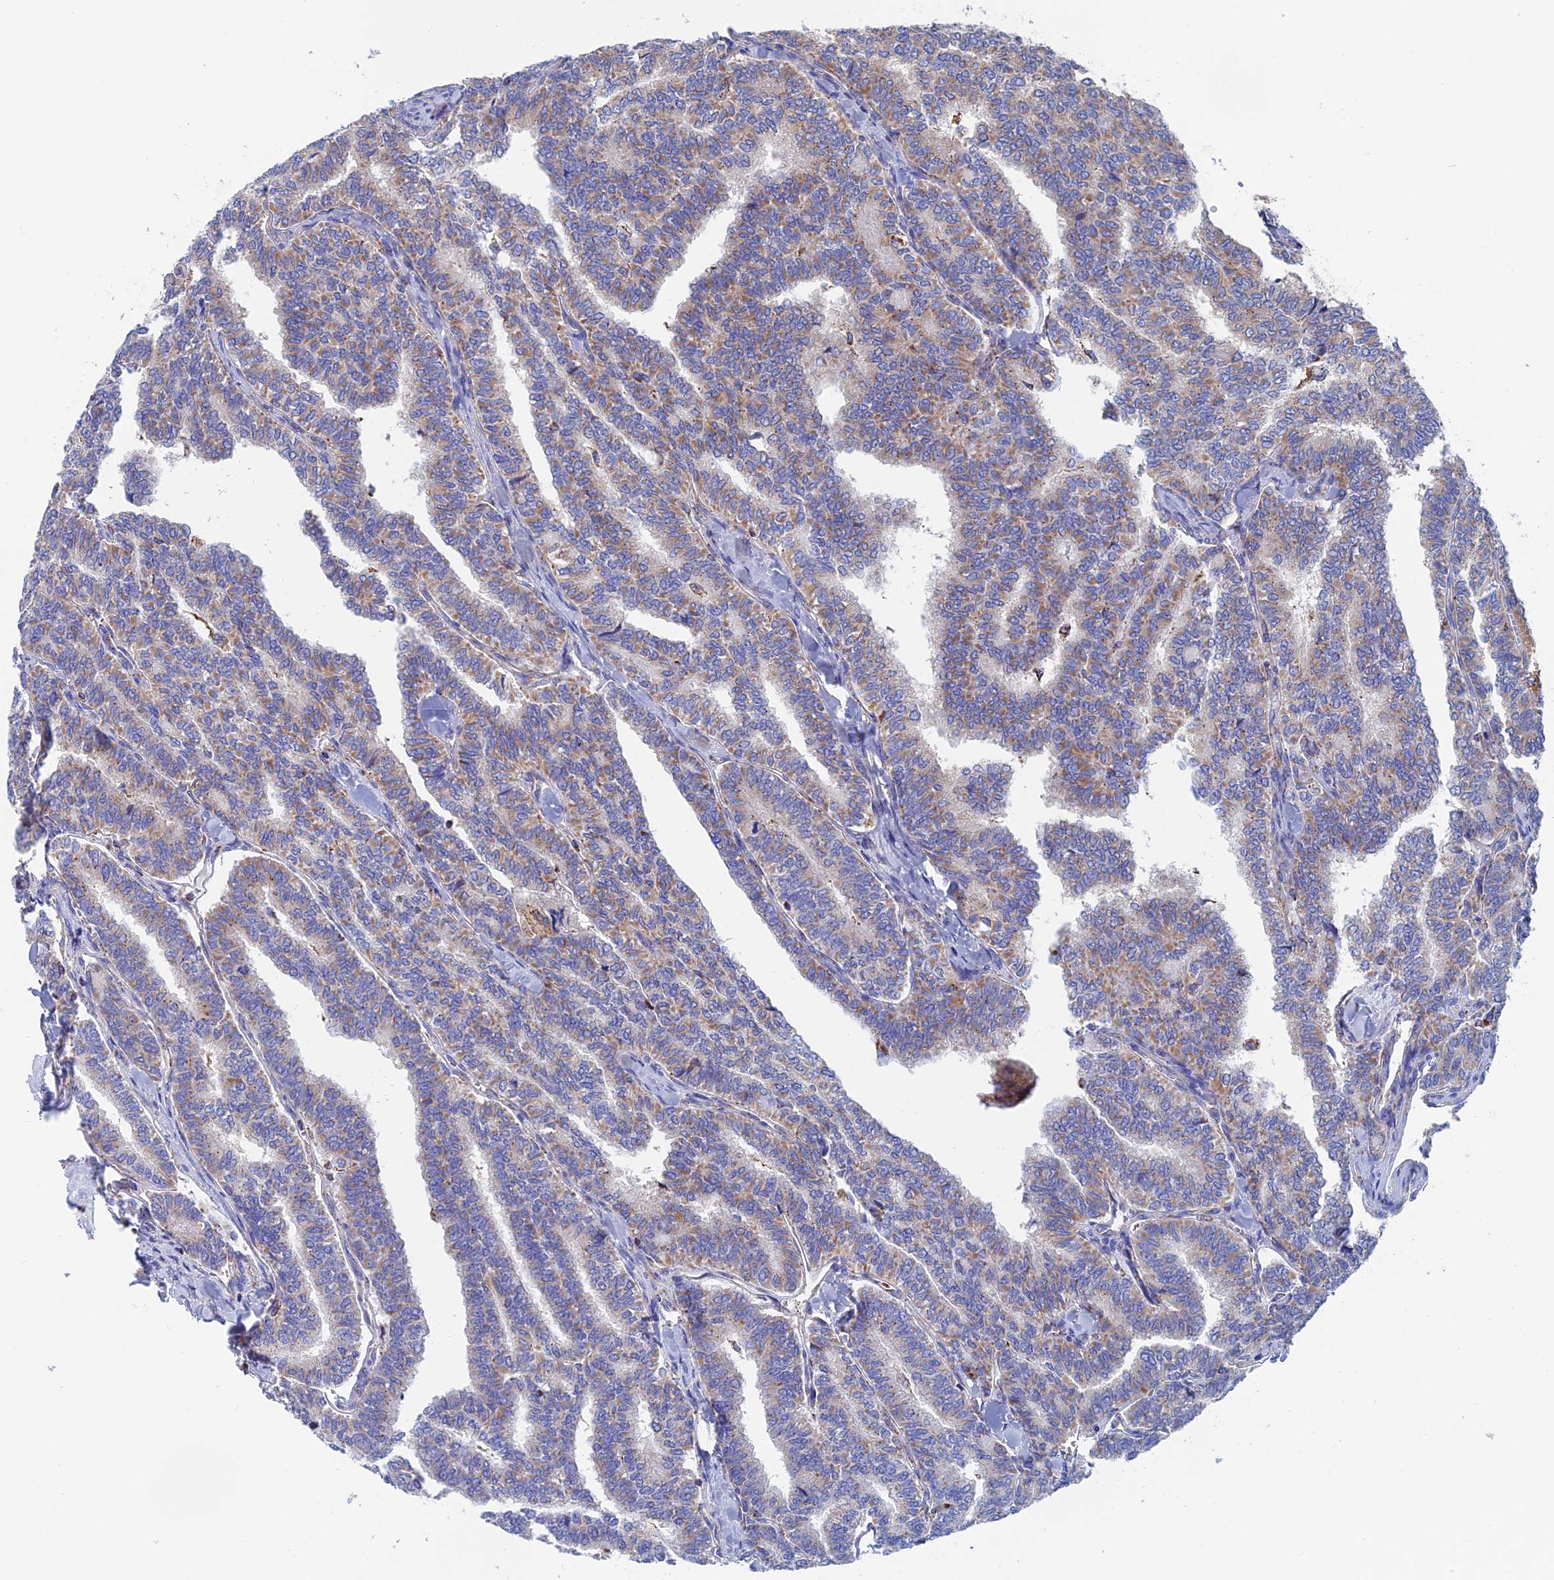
{"staining": {"intensity": "weak", "quantity": "25%-75%", "location": "cytoplasmic/membranous"}, "tissue": "thyroid cancer", "cell_type": "Tumor cells", "image_type": "cancer", "snomed": [{"axis": "morphology", "description": "Papillary adenocarcinoma, NOS"}, {"axis": "topography", "description": "Thyroid gland"}], "caption": "This photomicrograph shows immunohistochemistry (IHC) staining of thyroid cancer, with low weak cytoplasmic/membranous expression in approximately 25%-75% of tumor cells.", "gene": "WDR83", "patient": {"sex": "female", "age": 35}}